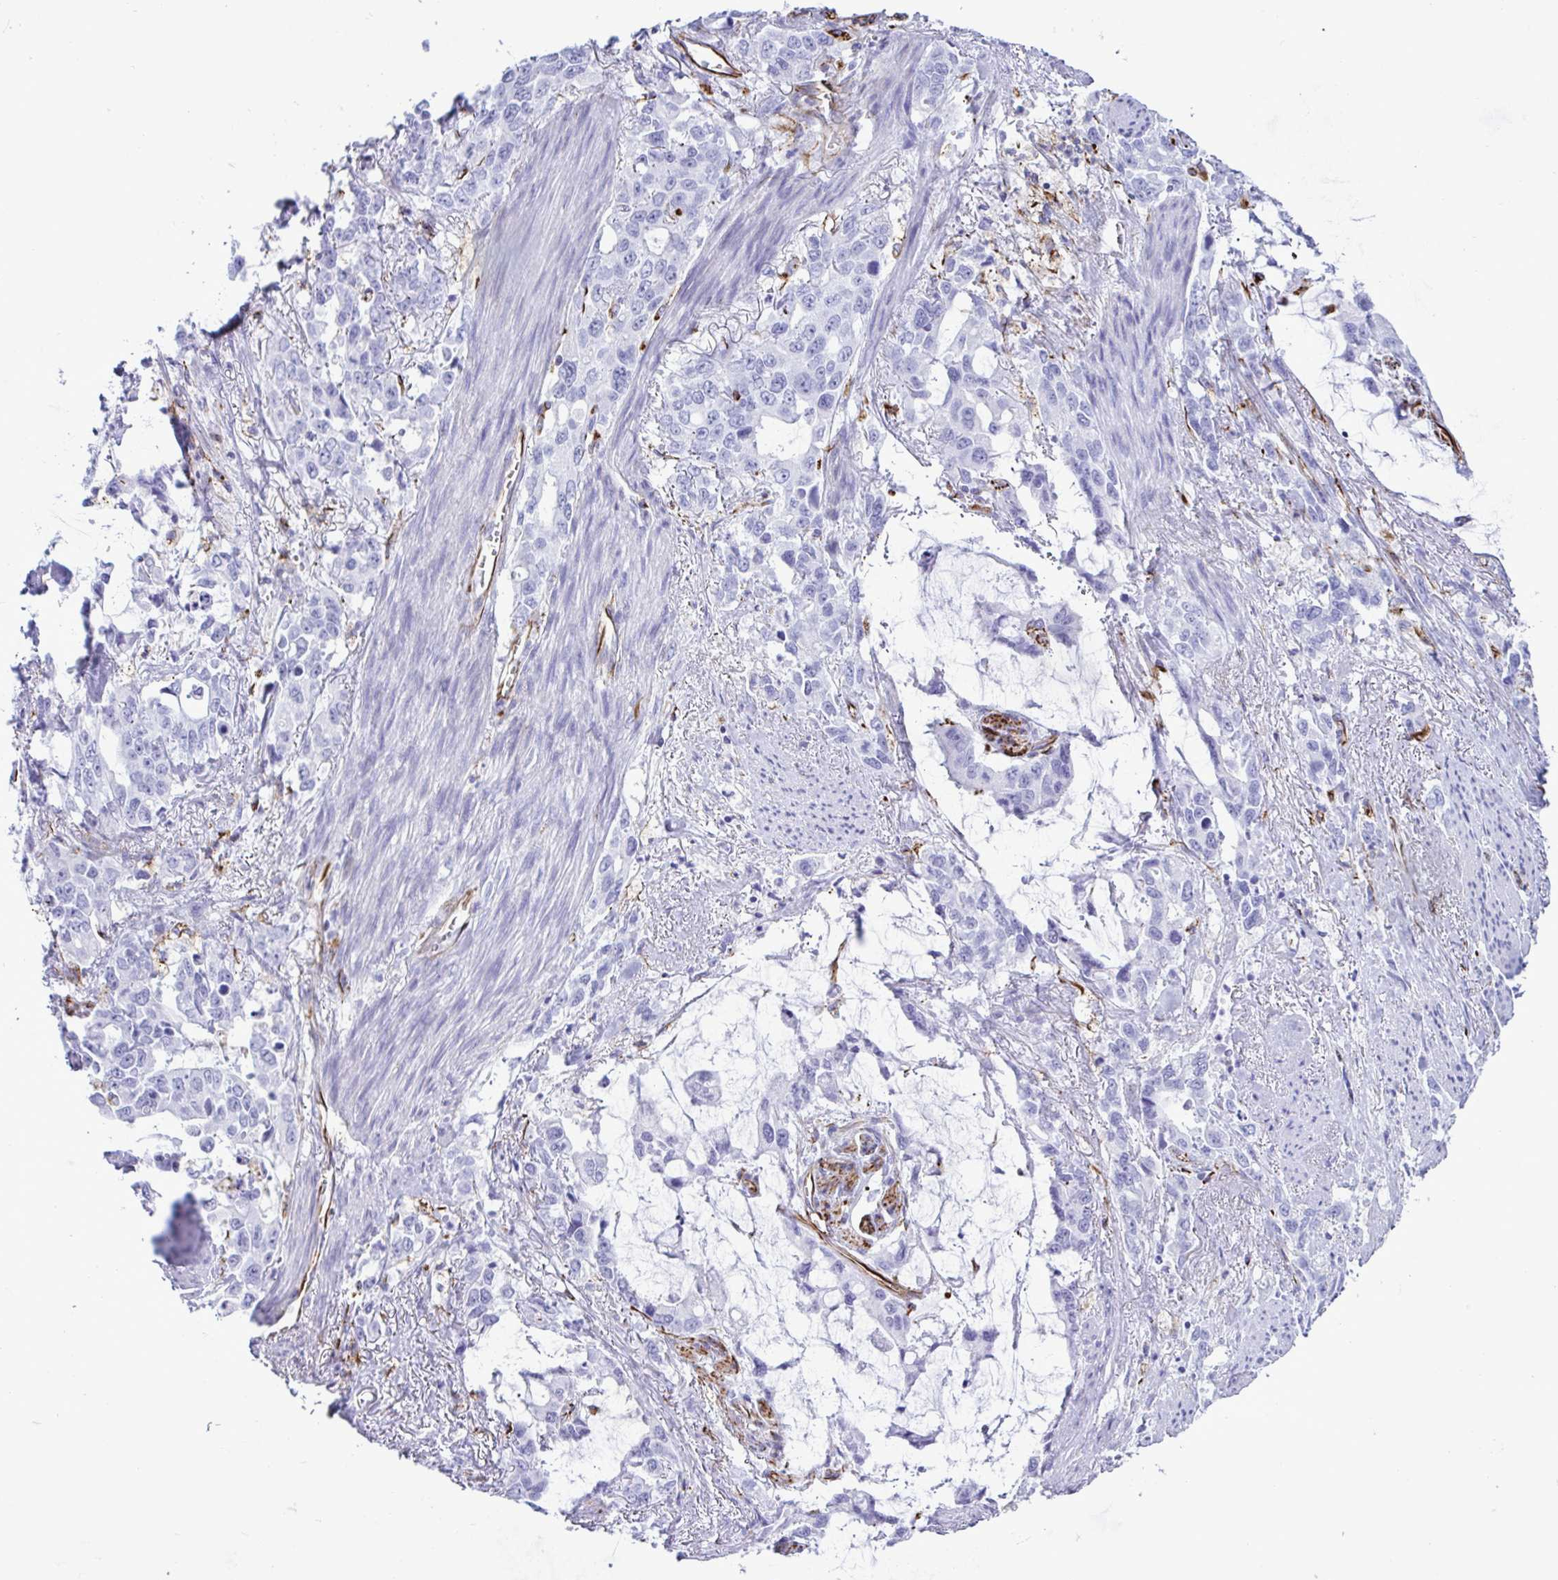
{"staining": {"intensity": "negative", "quantity": "none", "location": "none"}, "tissue": "stomach cancer", "cell_type": "Tumor cells", "image_type": "cancer", "snomed": [{"axis": "morphology", "description": "Adenocarcinoma, NOS"}, {"axis": "topography", "description": "Stomach, upper"}], "caption": "The histopathology image exhibits no staining of tumor cells in stomach cancer (adenocarcinoma).", "gene": "SMAD5", "patient": {"sex": "male", "age": 85}}